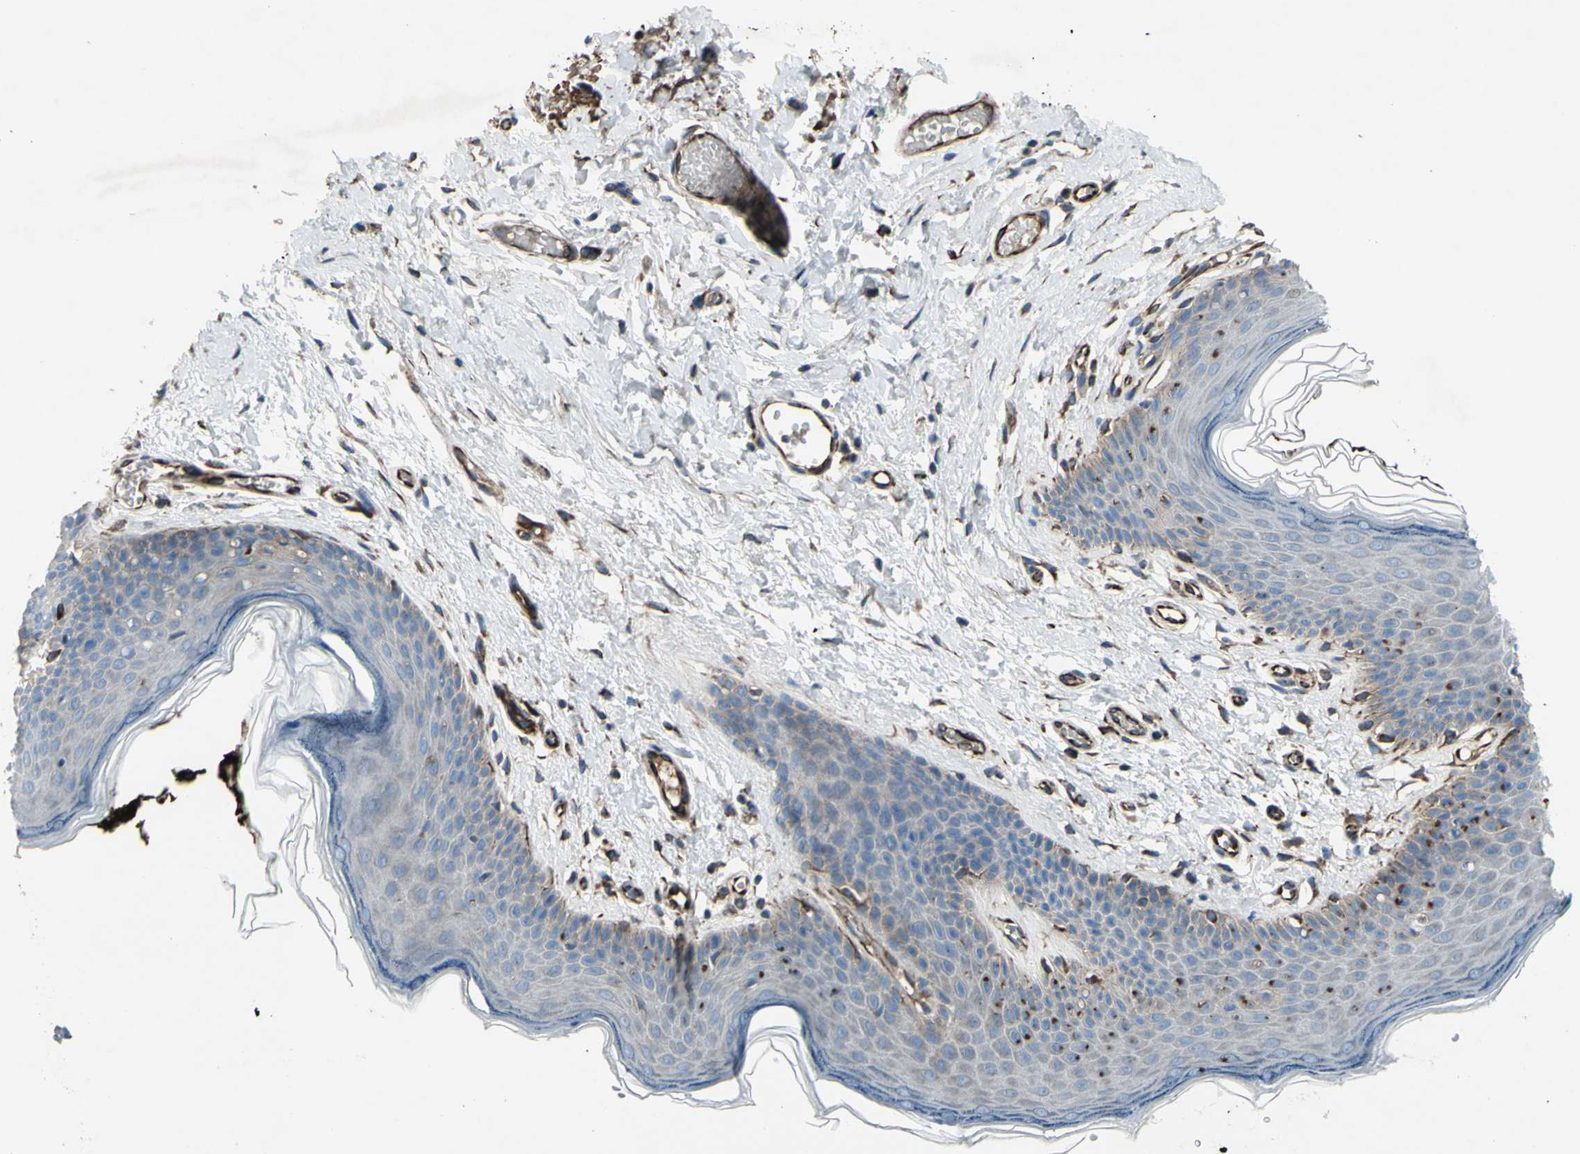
{"staining": {"intensity": "weak", "quantity": "25%-75%", "location": "cytoplasmic/membranous"}, "tissue": "skin", "cell_type": "Epidermal cells", "image_type": "normal", "snomed": [{"axis": "morphology", "description": "Normal tissue, NOS"}, {"axis": "morphology", "description": "Inflammation, NOS"}, {"axis": "topography", "description": "Vulva"}], "caption": "Skin stained with DAB (3,3'-diaminobenzidine) IHC displays low levels of weak cytoplasmic/membranous staining in approximately 25%-75% of epidermal cells.", "gene": "EMC7", "patient": {"sex": "female", "age": 84}}